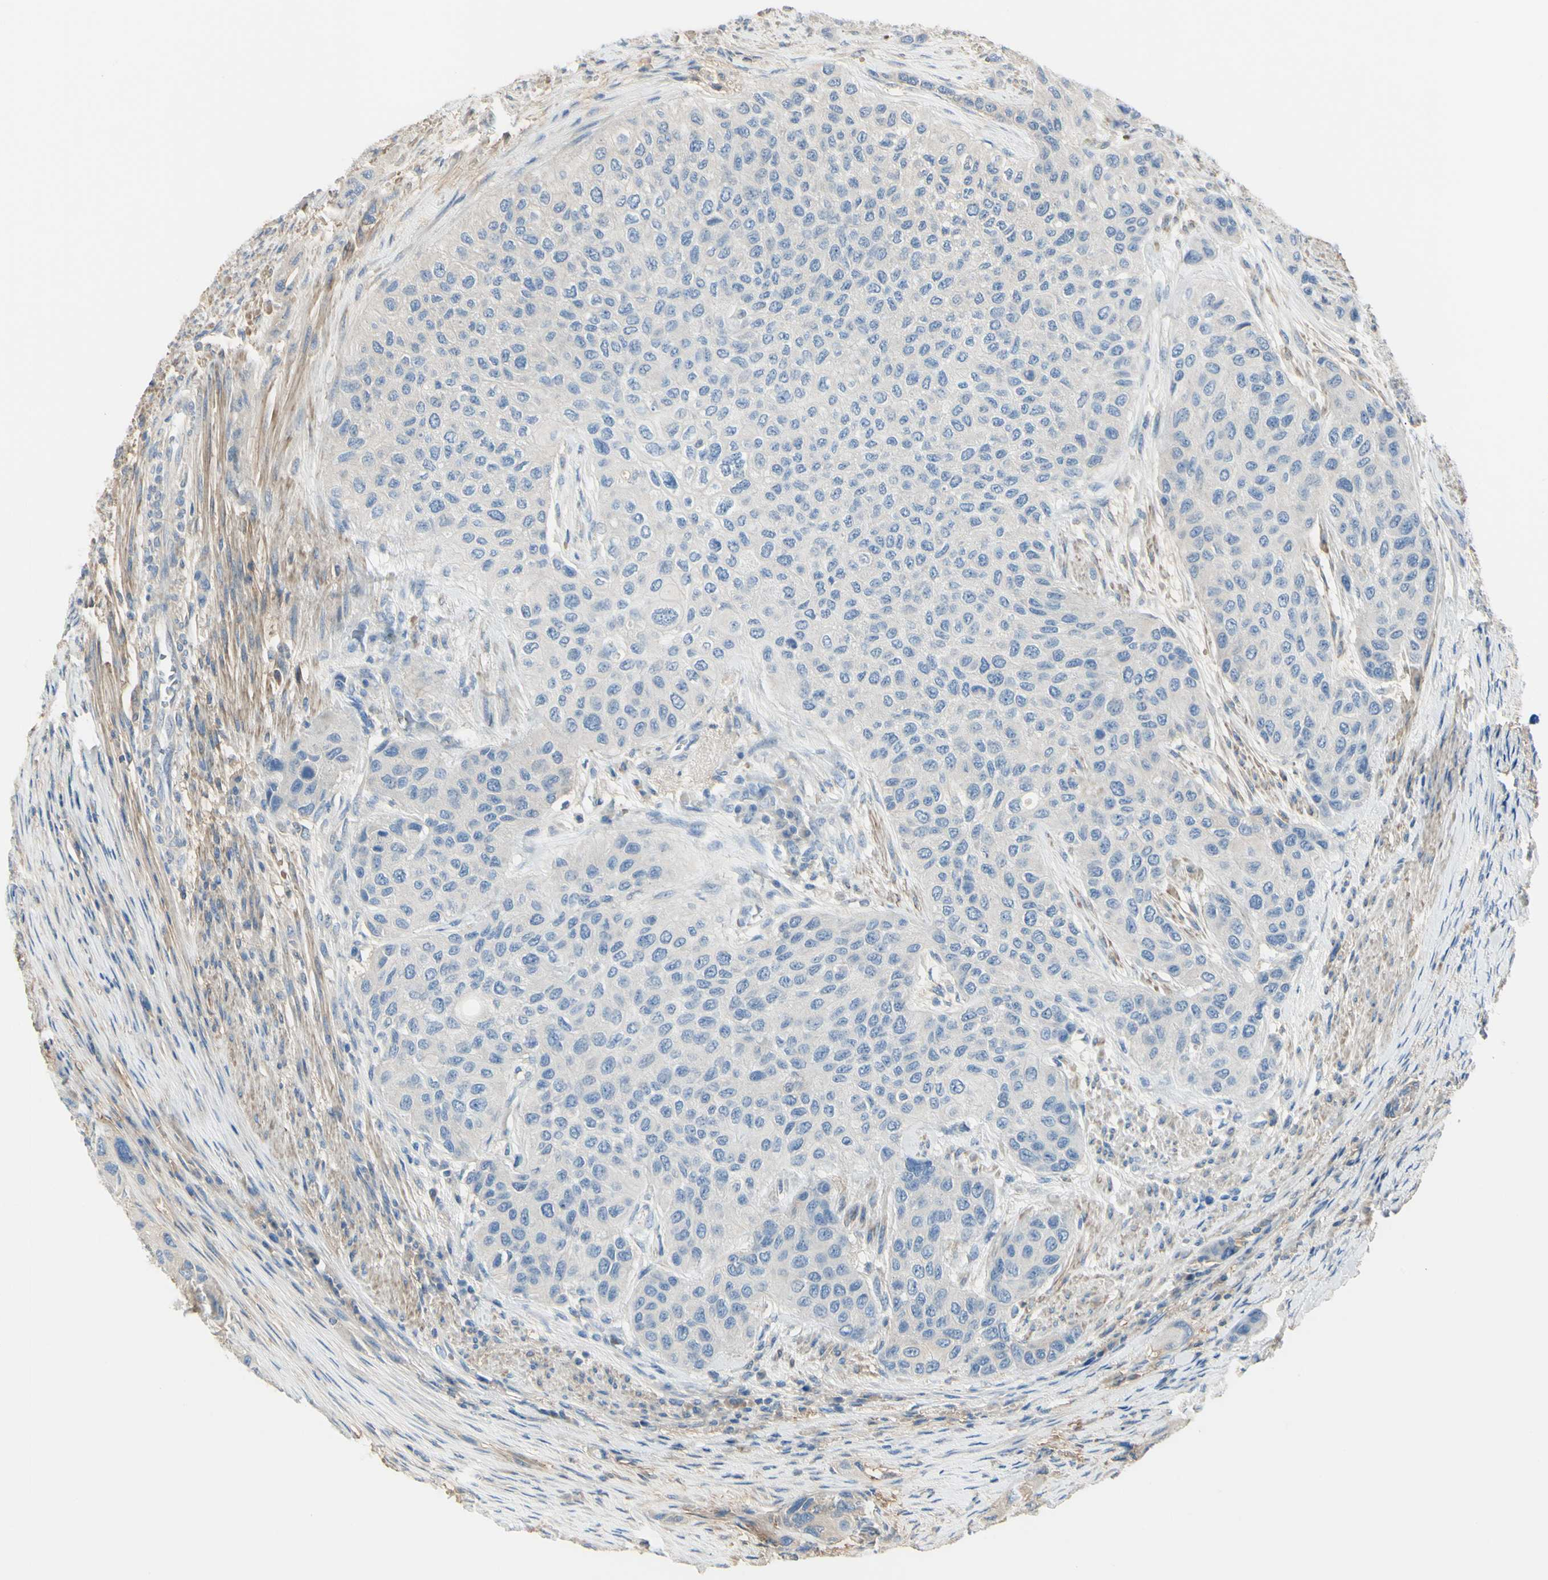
{"staining": {"intensity": "negative", "quantity": "none", "location": "none"}, "tissue": "urothelial cancer", "cell_type": "Tumor cells", "image_type": "cancer", "snomed": [{"axis": "morphology", "description": "Urothelial carcinoma, High grade"}, {"axis": "topography", "description": "Urinary bladder"}], "caption": "Immunohistochemistry of human high-grade urothelial carcinoma reveals no staining in tumor cells.", "gene": "NCBP2L", "patient": {"sex": "female", "age": 56}}